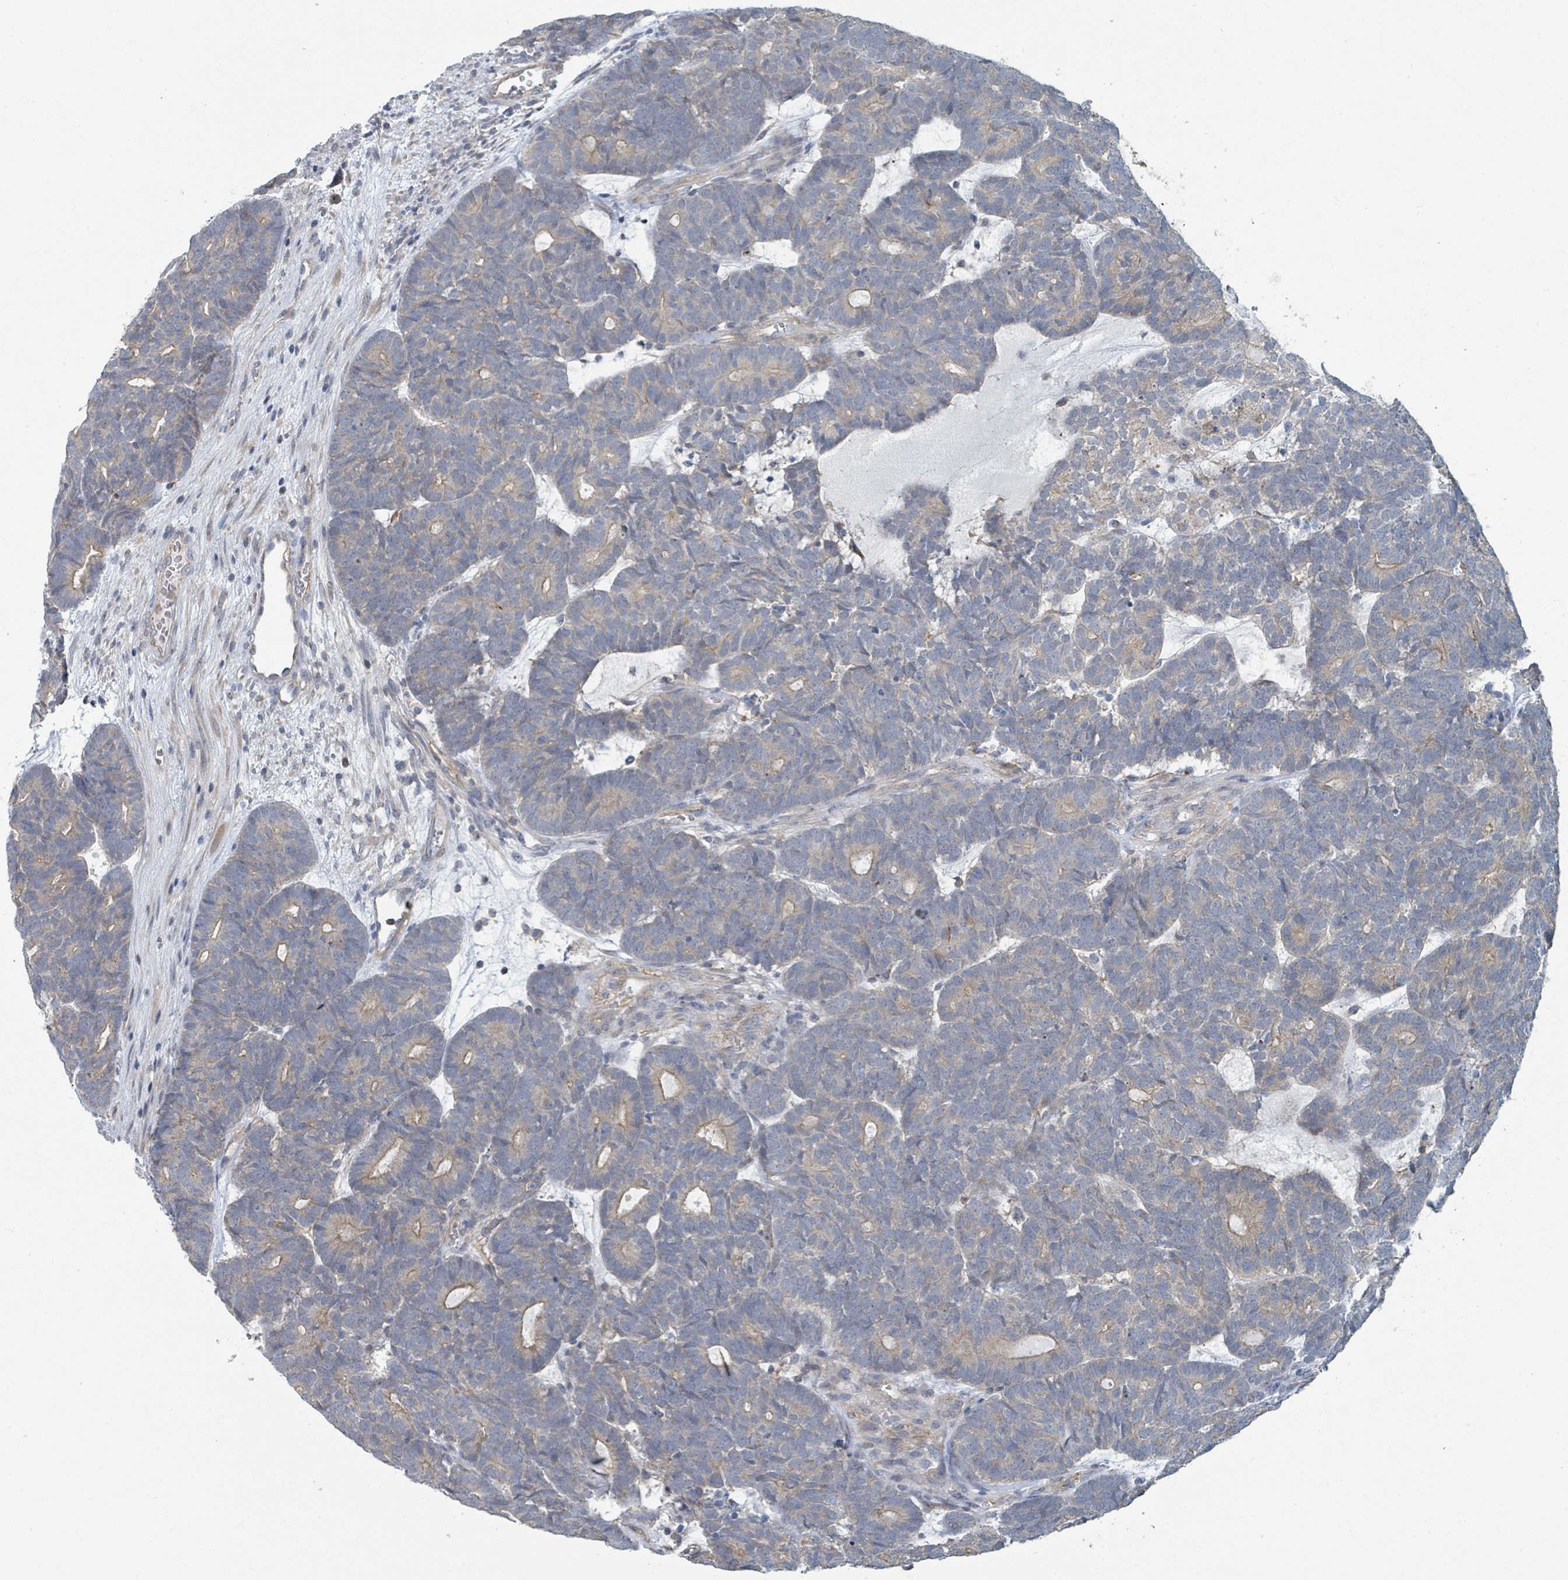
{"staining": {"intensity": "strong", "quantity": "<25%", "location": "cytoplasmic/membranous"}, "tissue": "head and neck cancer", "cell_type": "Tumor cells", "image_type": "cancer", "snomed": [{"axis": "morphology", "description": "Adenocarcinoma, NOS"}, {"axis": "topography", "description": "Head-Neck"}], "caption": "Immunohistochemistry (DAB (3,3'-diaminobenzidine)) staining of head and neck adenocarcinoma exhibits strong cytoplasmic/membranous protein staining in about <25% of tumor cells.", "gene": "LRRC42", "patient": {"sex": "female", "age": 81}}